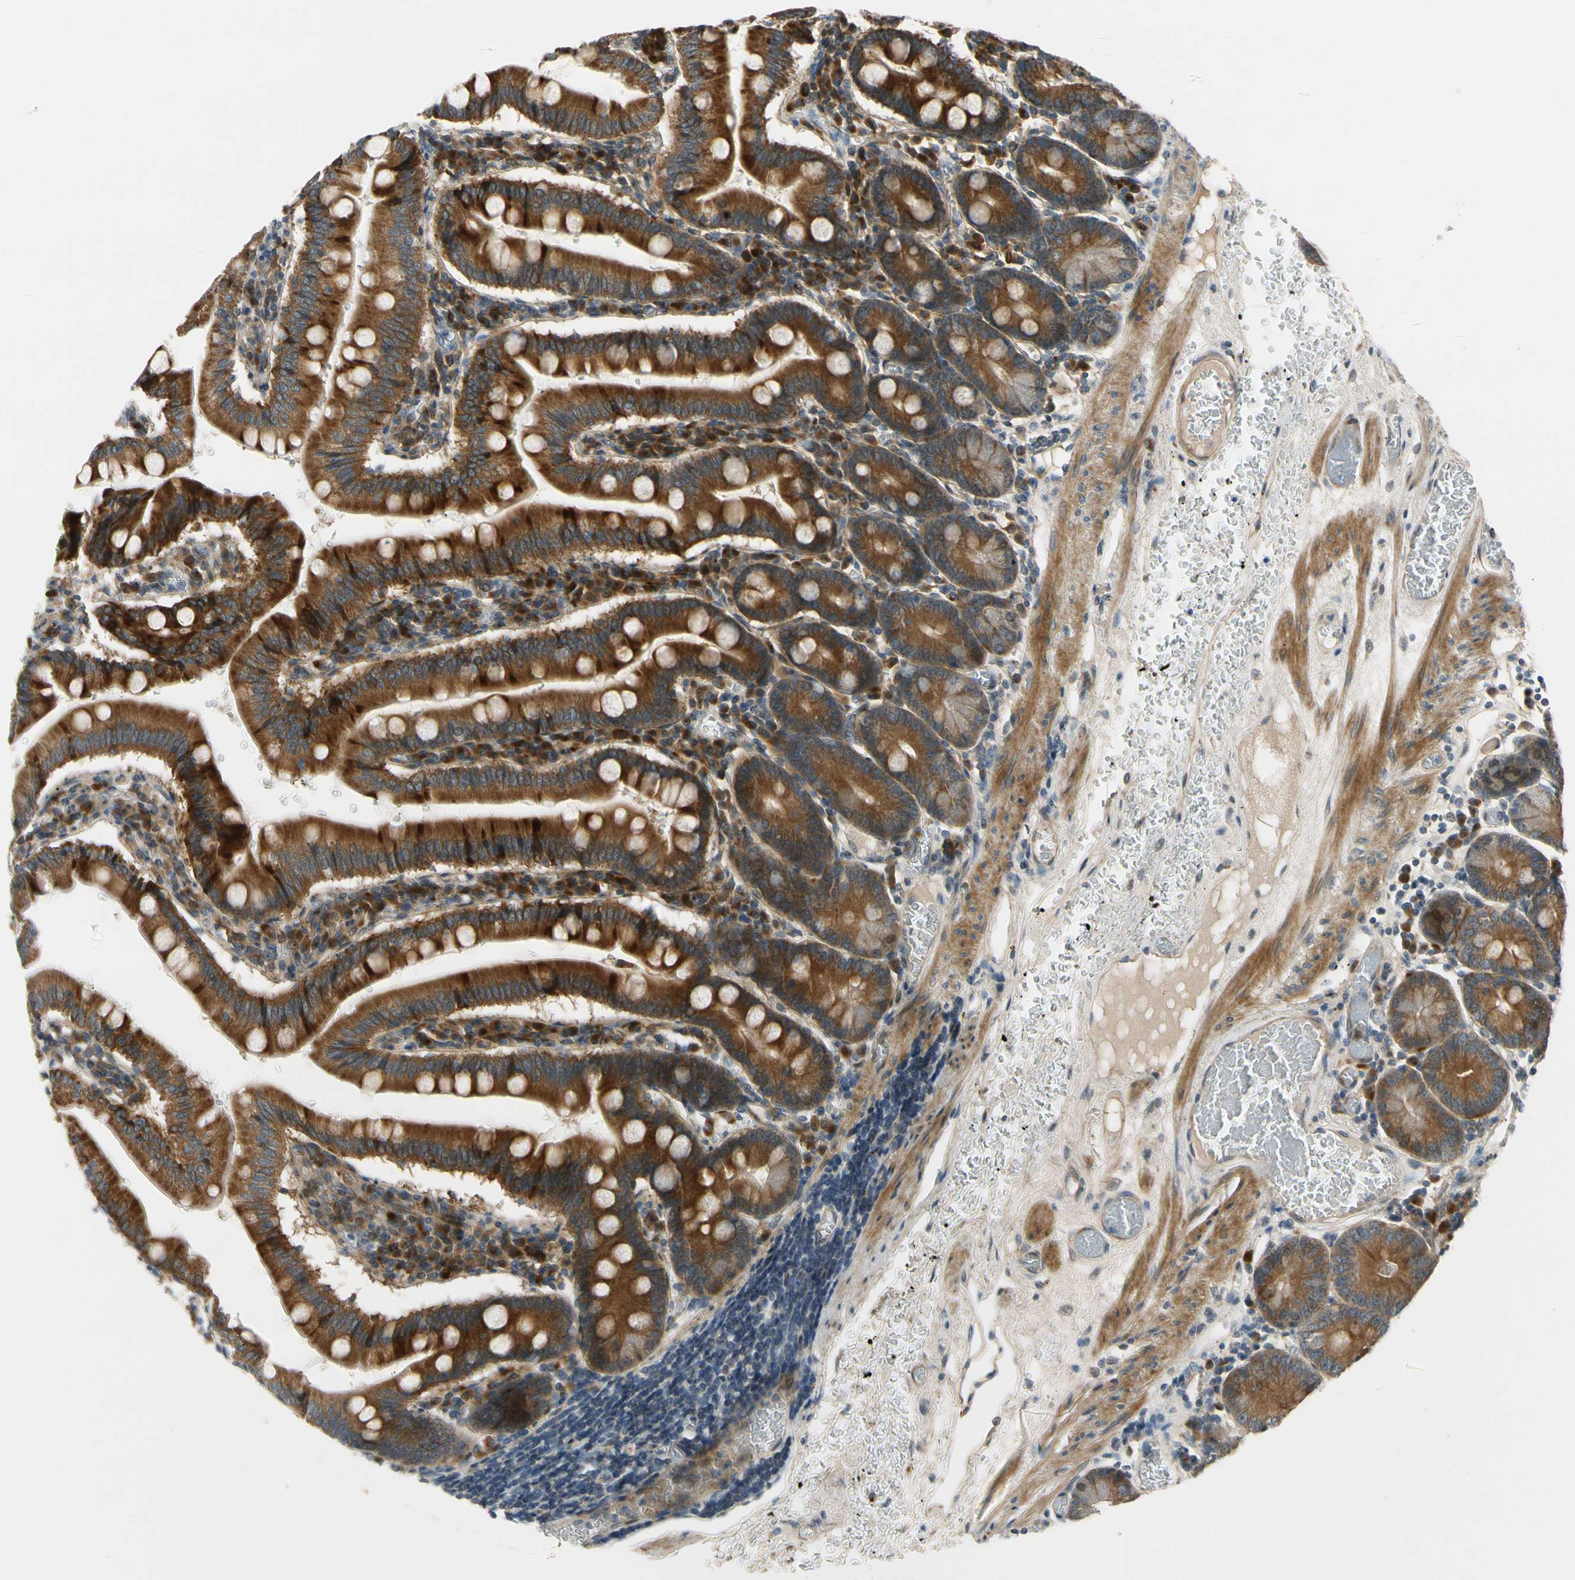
{"staining": {"intensity": "strong", "quantity": ">75%", "location": "cytoplasmic/membranous"}, "tissue": "small intestine", "cell_type": "Glandular cells", "image_type": "normal", "snomed": [{"axis": "morphology", "description": "Normal tissue, NOS"}, {"axis": "topography", "description": "Small intestine"}], "caption": "This photomicrograph reveals immunohistochemistry (IHC) staining of benign small intestine, with high strong cytoplasmic/membranous staining in approximately >75% of glandular cells.", "gene": "MST1R", "patient": {"sex": "male", "age": 71}}